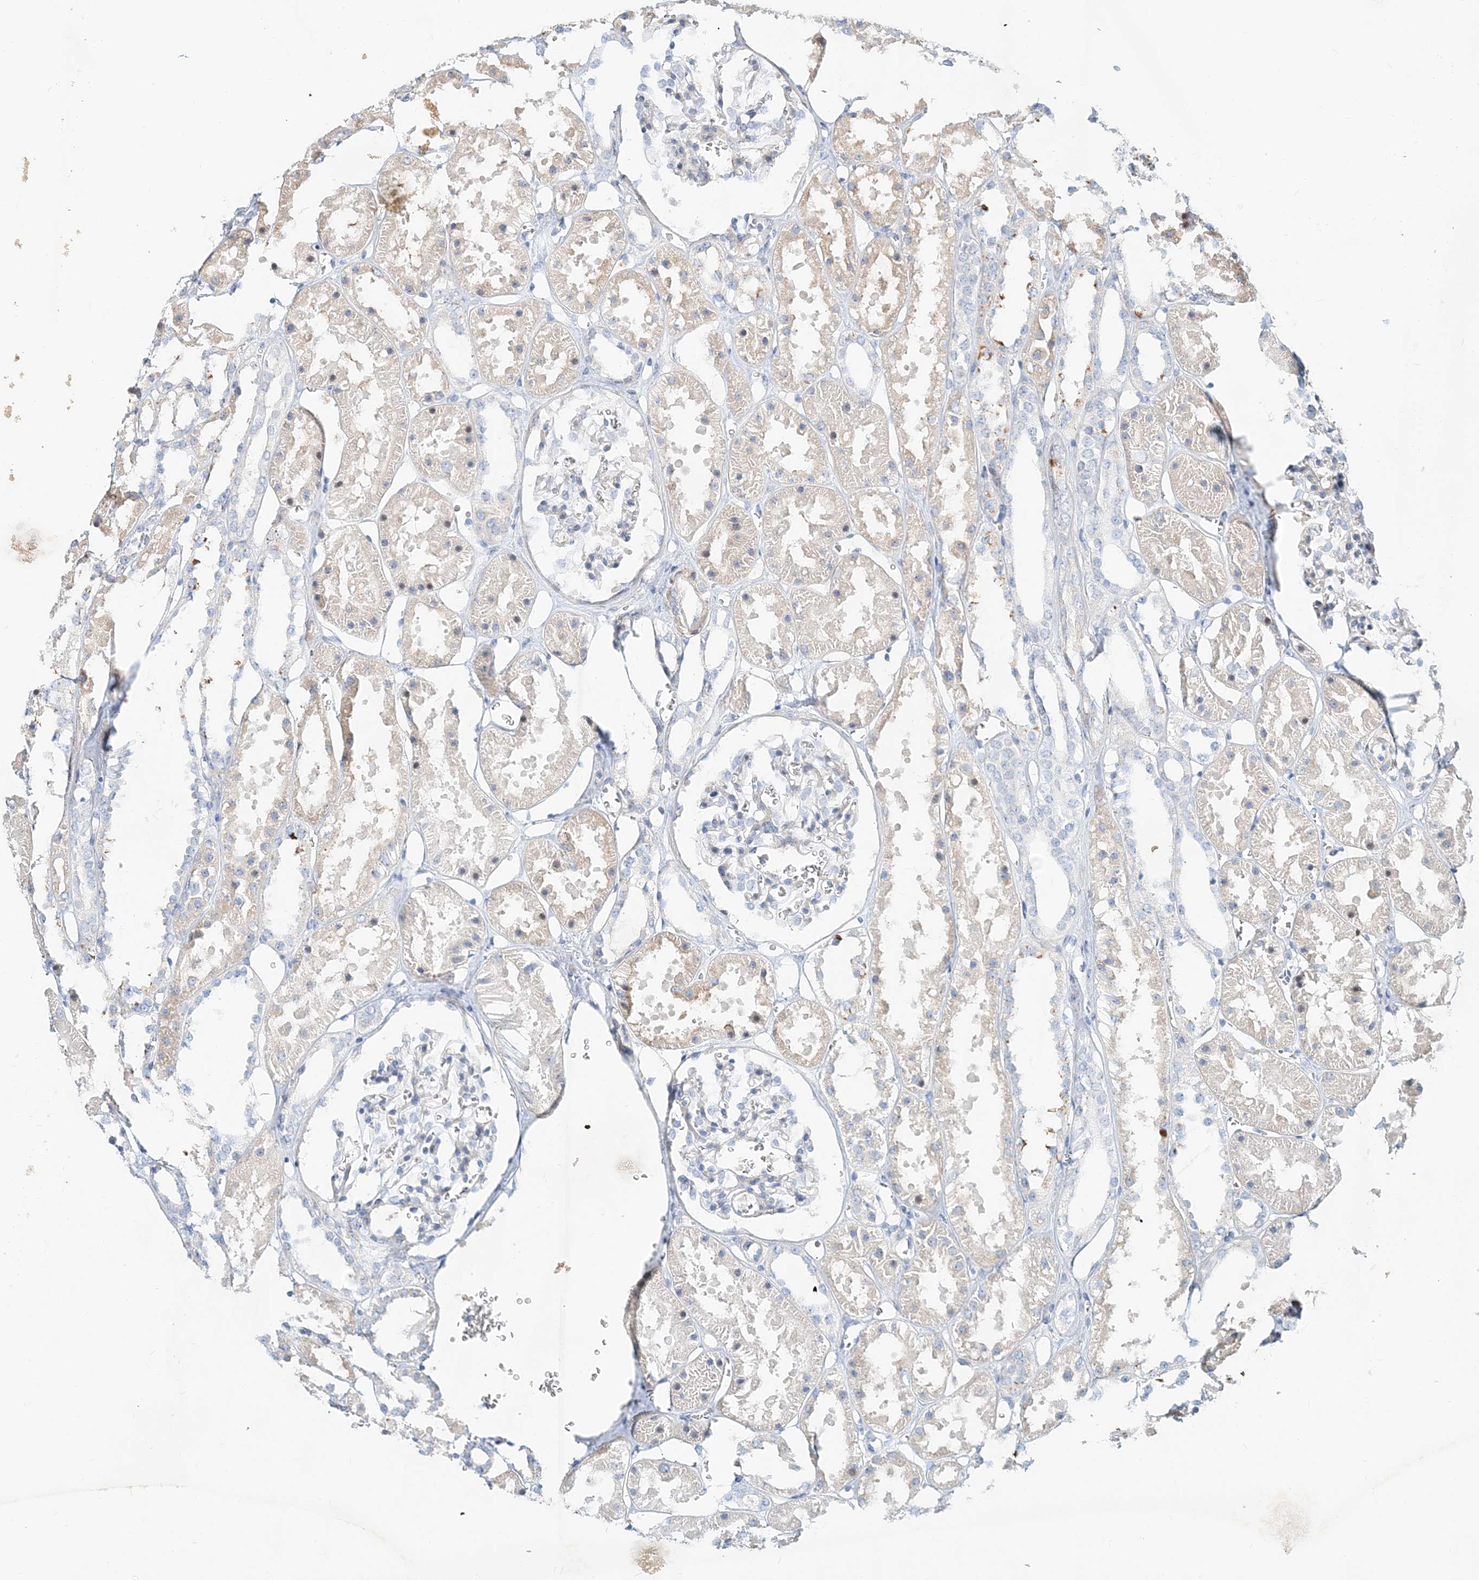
{"staining": {"intensity": "negative", "quantity": "none", "location": "none"}, "tissue": "kidney", "cell_type": "Cells in glomeruli", "image_type": "normal", "snomed": [{"axis": "morphology", "description": "Normal tissue, NOS"}, {"axis": "topography", "description": "Kidney"}], "caption": "This is a photomicrograph of IHC staining of normal kidney, which shows no expression in cells in glomeruli. (DAB immunohistochemistry with hematoxylin counter stain).", "gene": "DNAH5", "patient": {"sex": "female", "age": 41}}